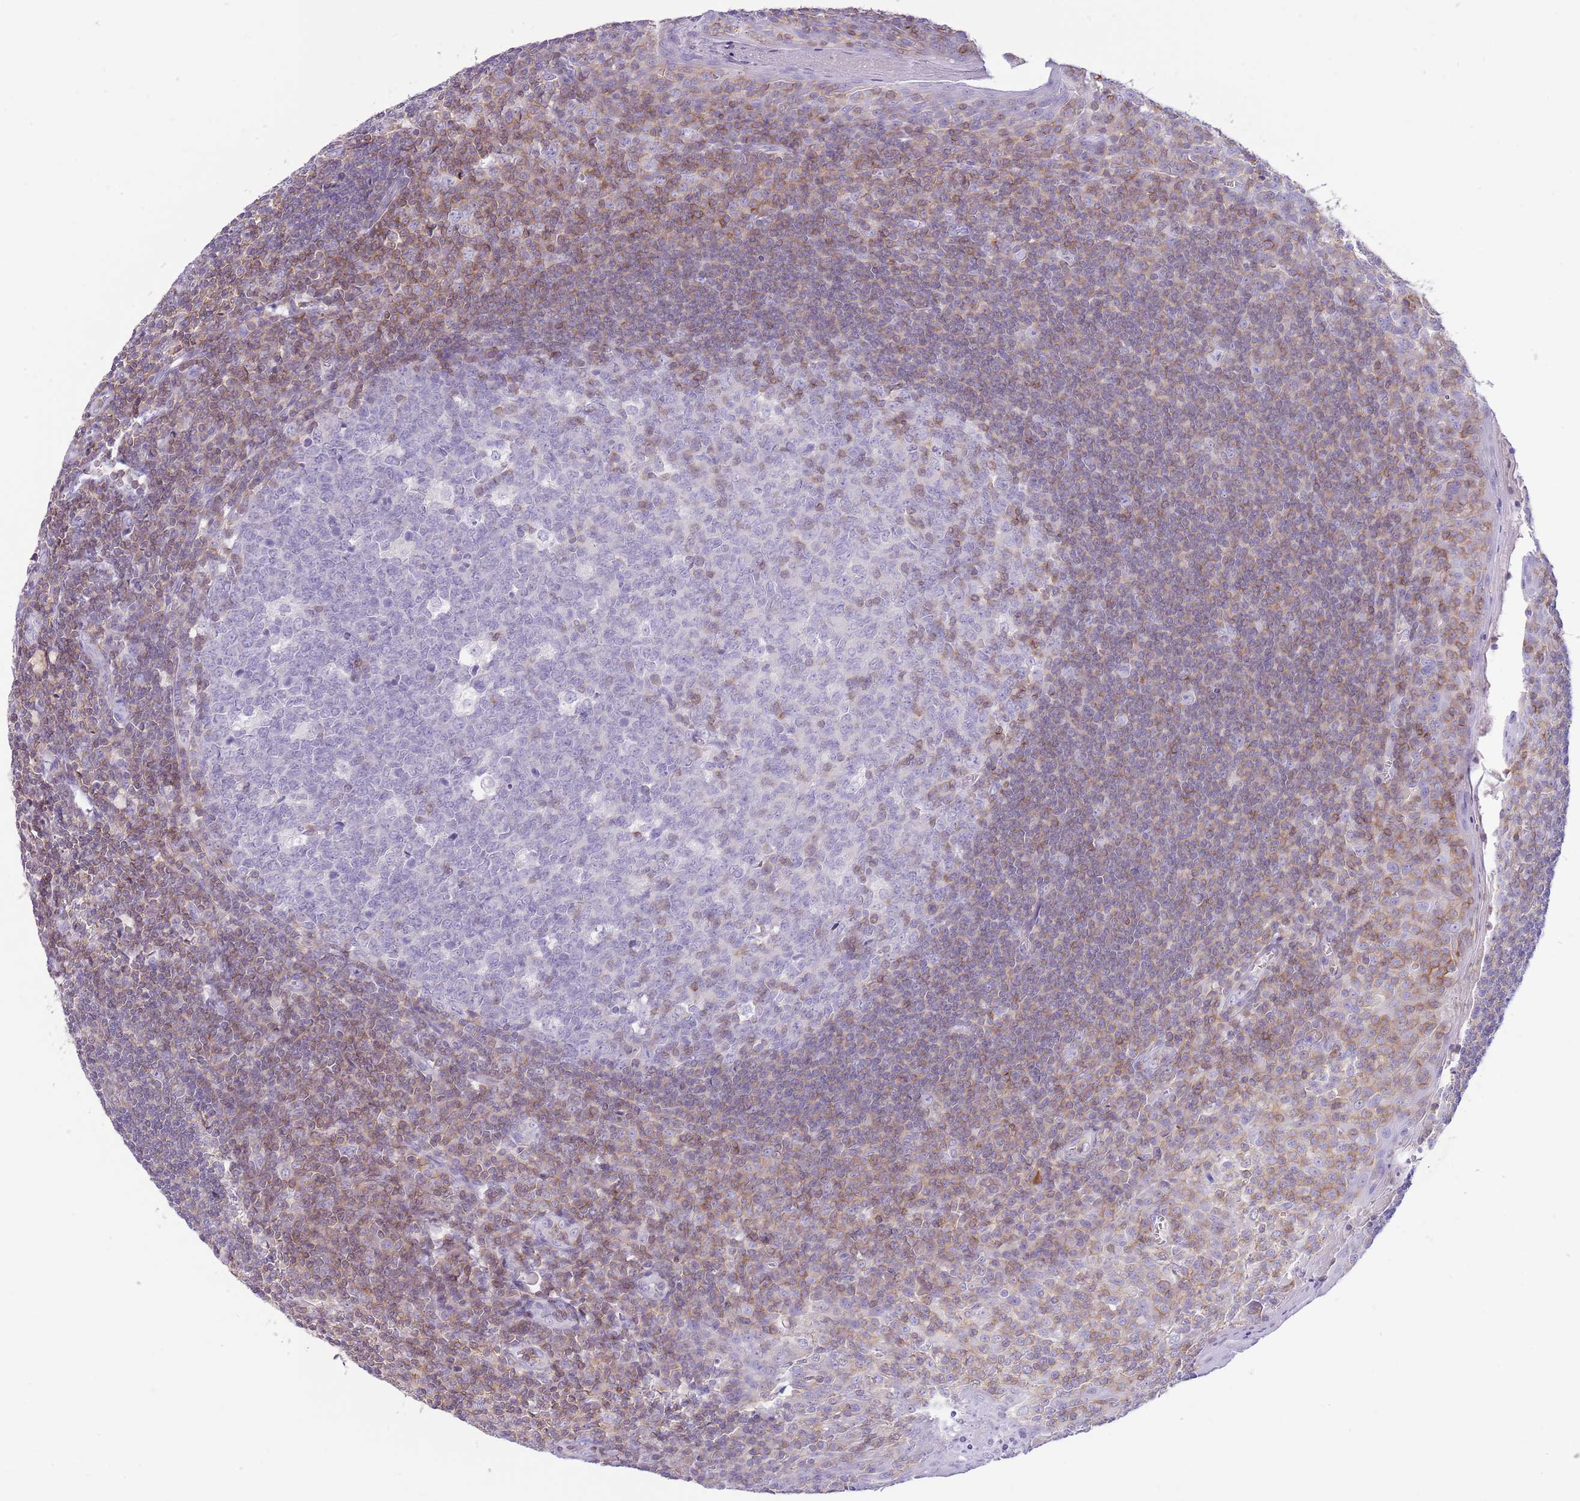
{"staining": {"intensity": "moderate", "quantity": "<25%", "location": "cytoplasmic/membranous"}, "tissue": "tonsil", "cell_type": "Germinal center cells", "image_type": "normal", "snomed": [{"axis": "morphology", "description": "Normal tissue, NOS"}, {"axis": "topography", "description": "Tonsil"}], "caption": "The photomicrograph reveals staining of normal tonsil, revealing moderate cytoplasmic/membranous protein staining (brown color) within germinal center cells.", "gene": "OR4Q3", "patient": {"sex": "male", "age": 27}}